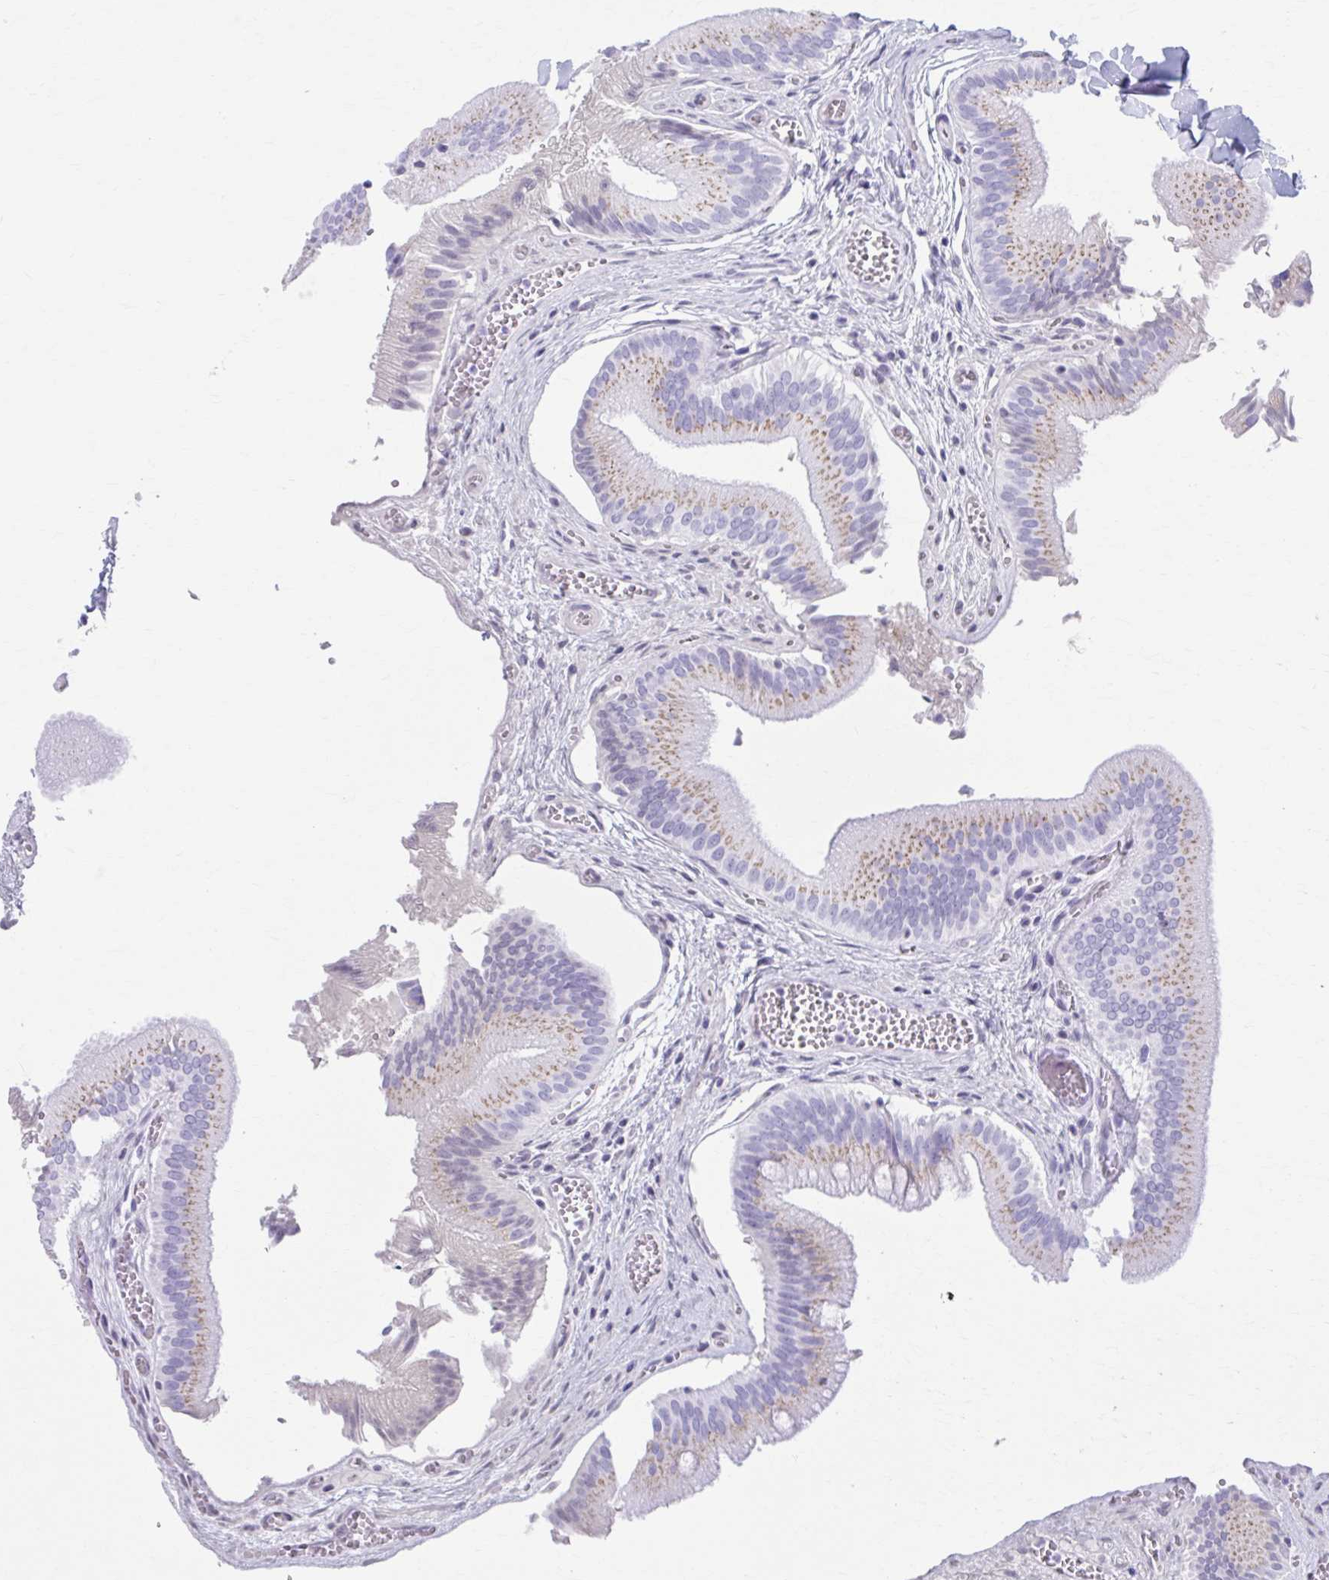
{"staining": {"intensity": "moderate", "quantity": ">75%", "location": "cytoplasmic/membranous"}, "tissue": "gallbladder", "cell_type": "Glandular cells", "image_type": "normal", "snomed": [{"axis": "morphology", "description": "Normal tissue, NOS"}, {"axis": "topography", "description": "Gallbladder"}], "caption": "Immunohistochemical staining of unremarkable human gallbladder demonstrates >75% levels of moderate cytoplasmic/membranous protein positivity in about >75% of glandular cells.", "gene": "KCNE2", "patient": {"sex": "male", "age": 17}}